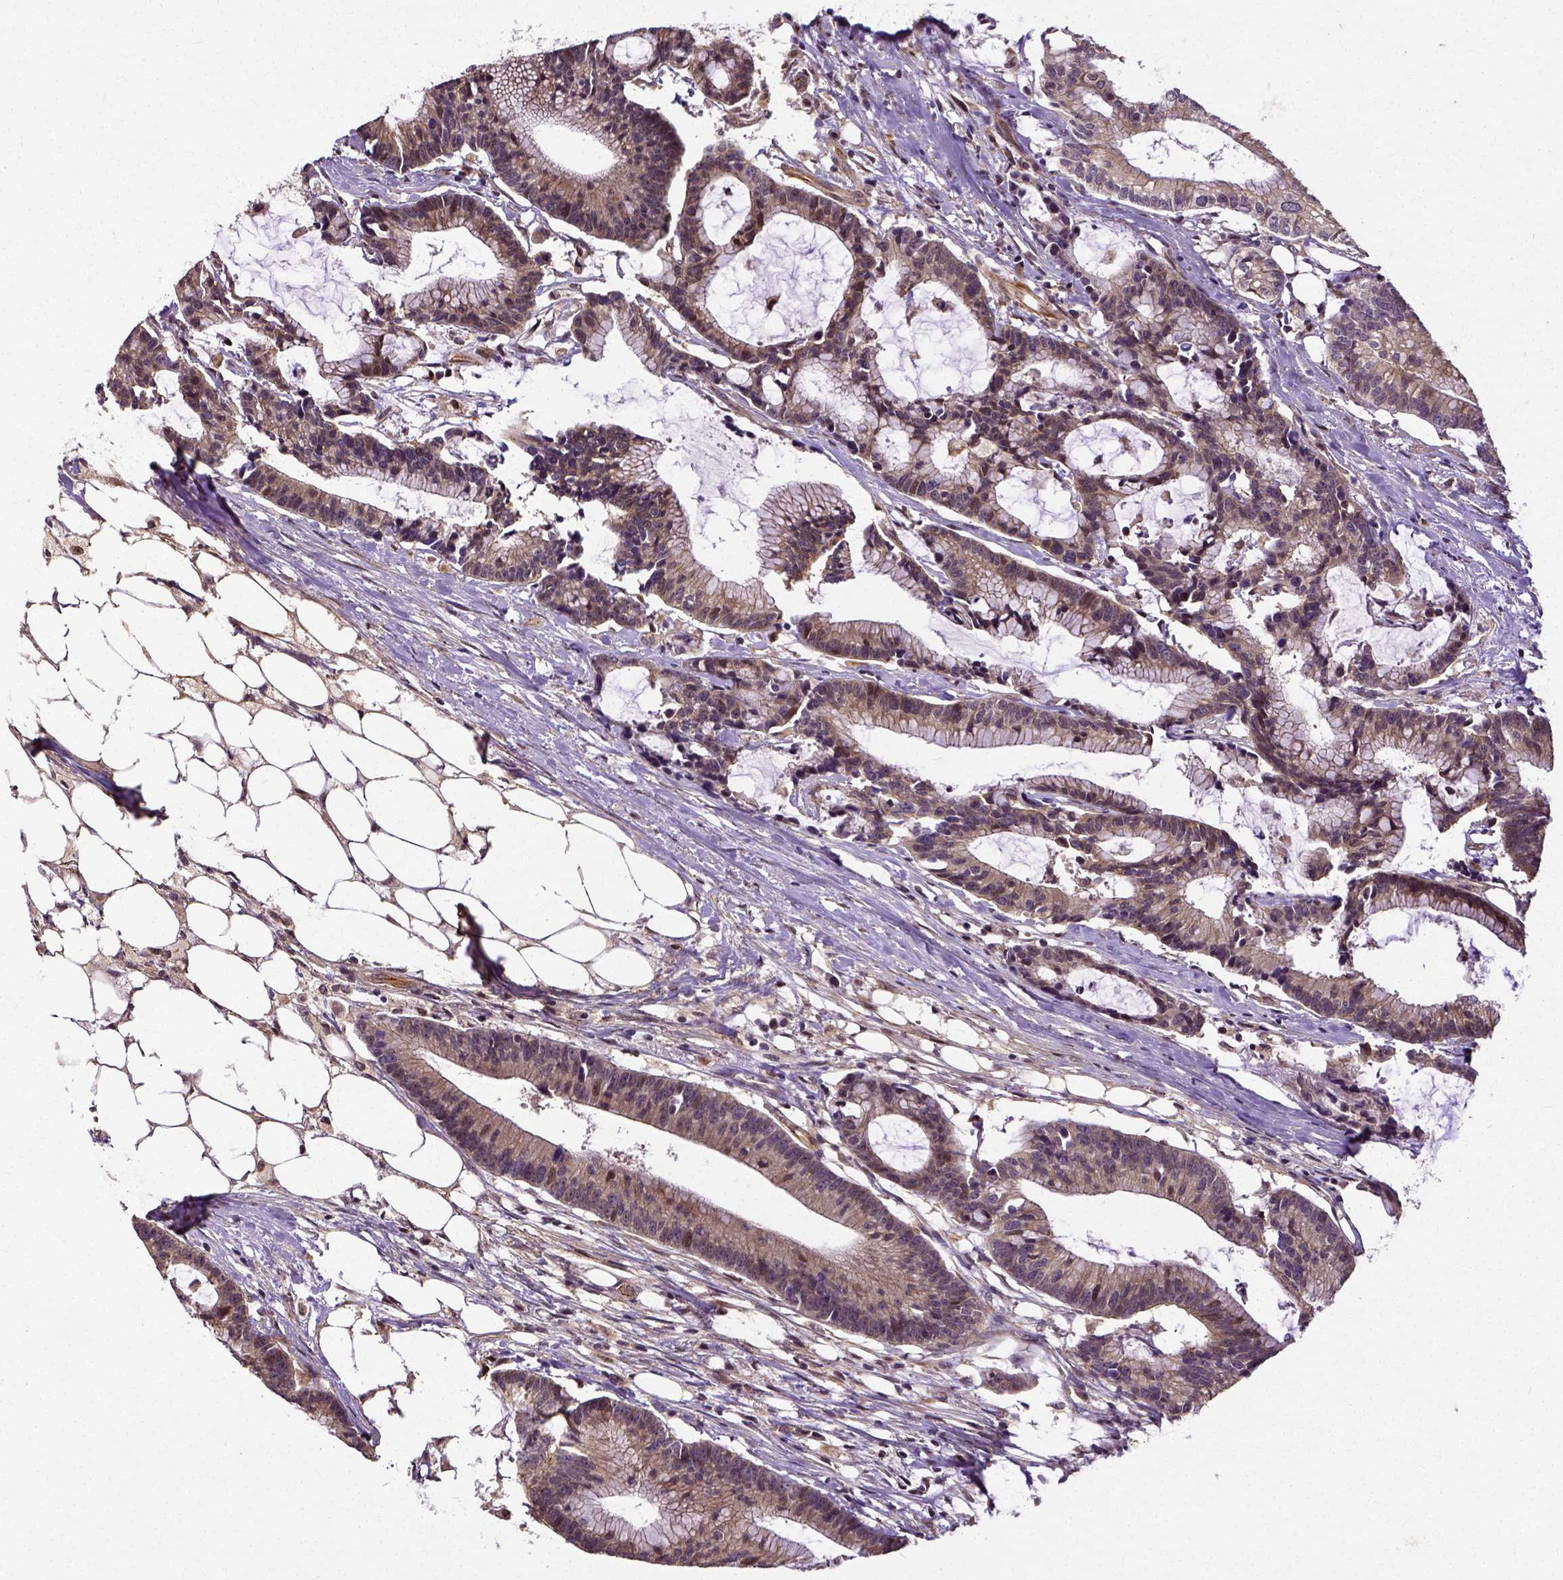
{"staining": {"intensity": "weak", "quantity": ">75%", "location": "cytoplasmic/membranous"}, "tissue": "colorectal cancer", "cell_type": "Tumor cells", "image_type": "cancer", "snomed": [{"axis": "morphology", "description": "Adenocarcinoma, NOS"}, {"axis": "topography", "description": "Colon"}], "caption": "Immunohistochemical staining of colorectal cancer (adenocarcinoma) reveals weak cytoplasmic/membranous protein positivity in approximately >75% of tumor cells. (DAB IHC with brightfield microscopy, high magnification).", "gene": "DICER1", "patient": {"sex": "female", "age": 78}}